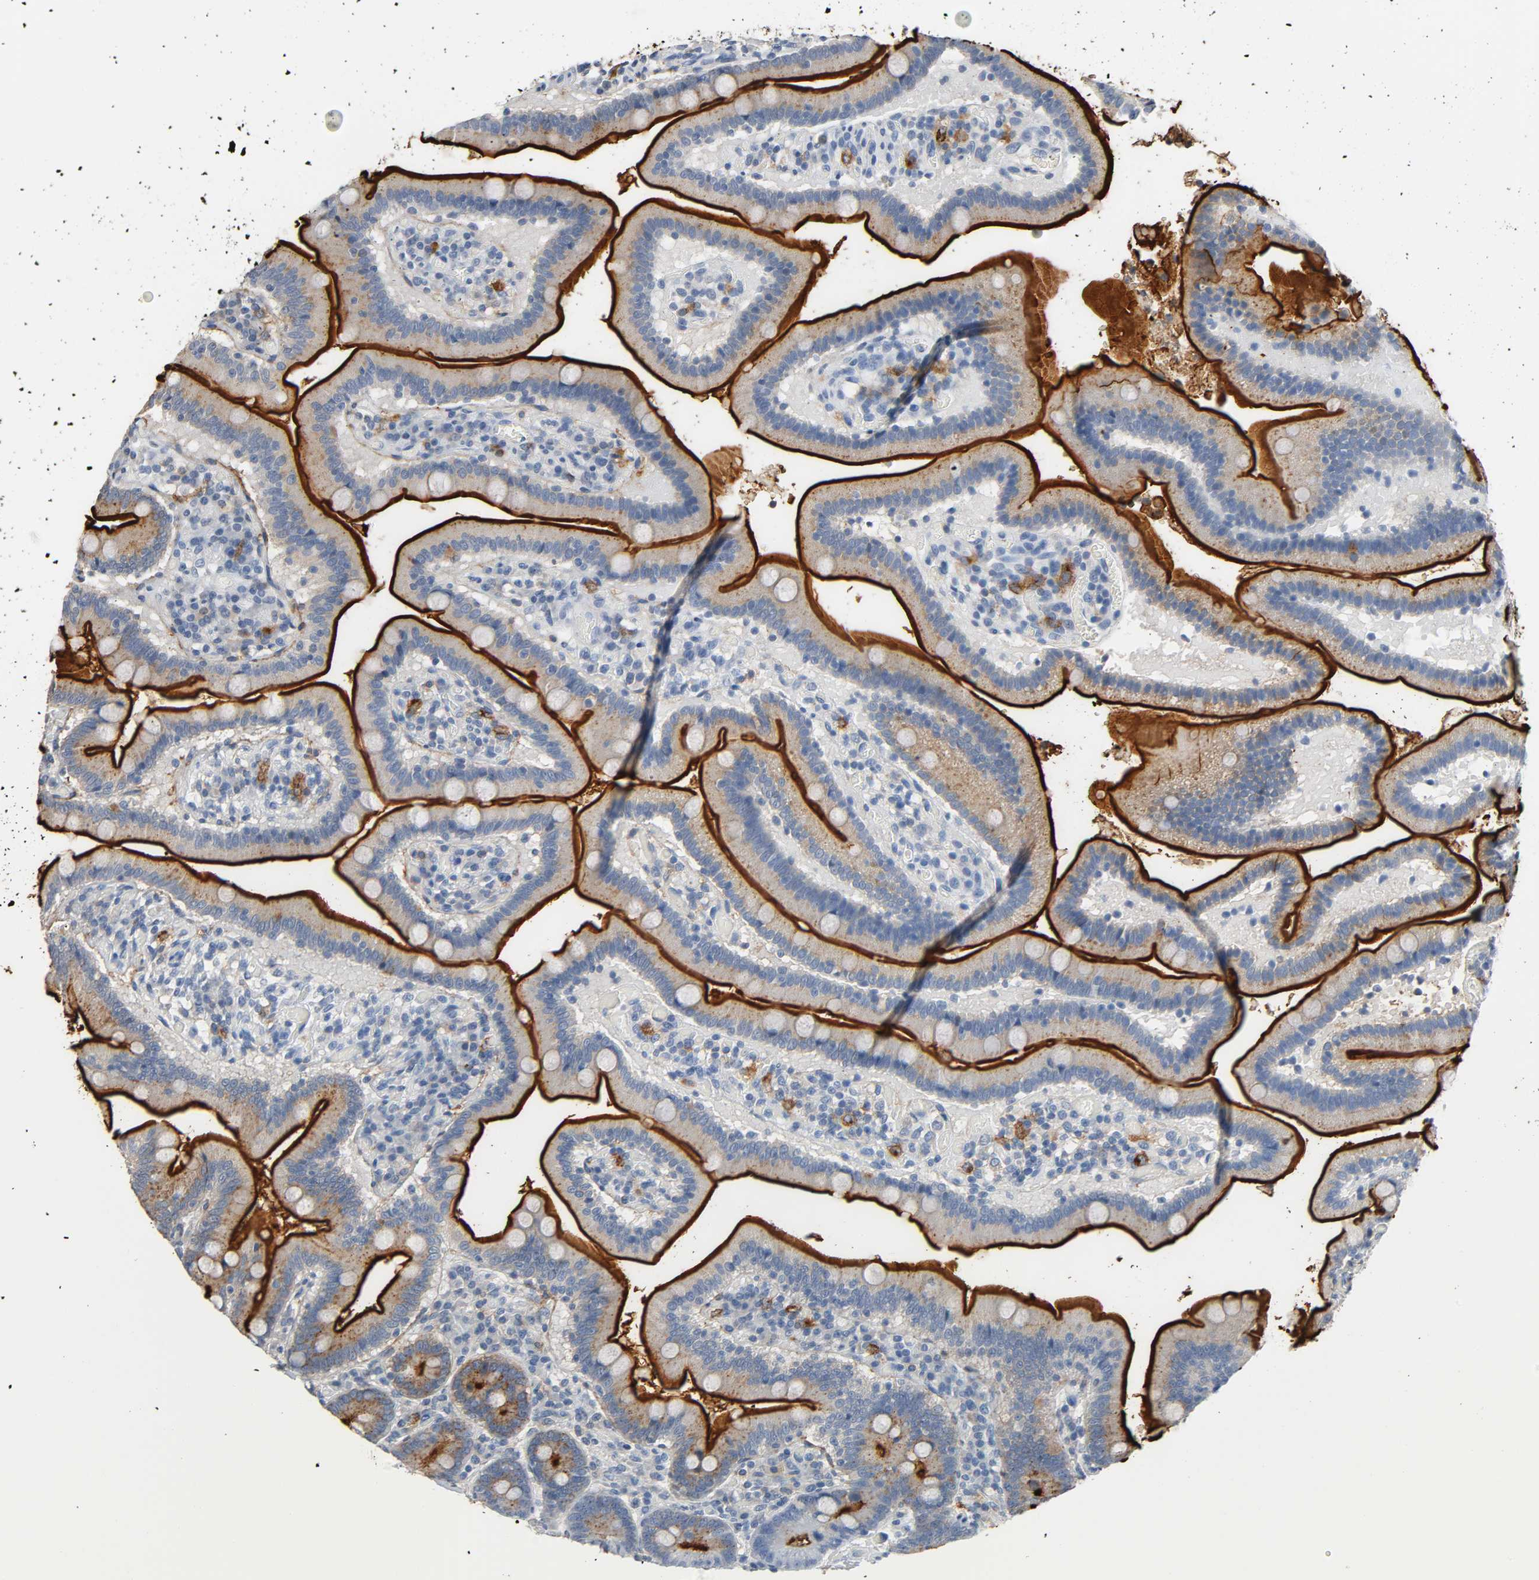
{"staining": {"intensity": "strong", "quantity": ">75%", "location": "cytoplasmic/membranous"}, "tissue": "duodenum", "cell_type": "Glandular cells", "image_type": "normal", "snomed": [{"axis": "morphology", "description": "Normal tissue, NOS"}, {"axis": "topography", "description": "Duodenum"}], "caption": "Protein staining of benign duodenum shows strong cytoplasmic/membranous positivity in about >75% of glandular cells.", "gene": "ANPEP", "patient": {"sex": "male", "age": 66}}